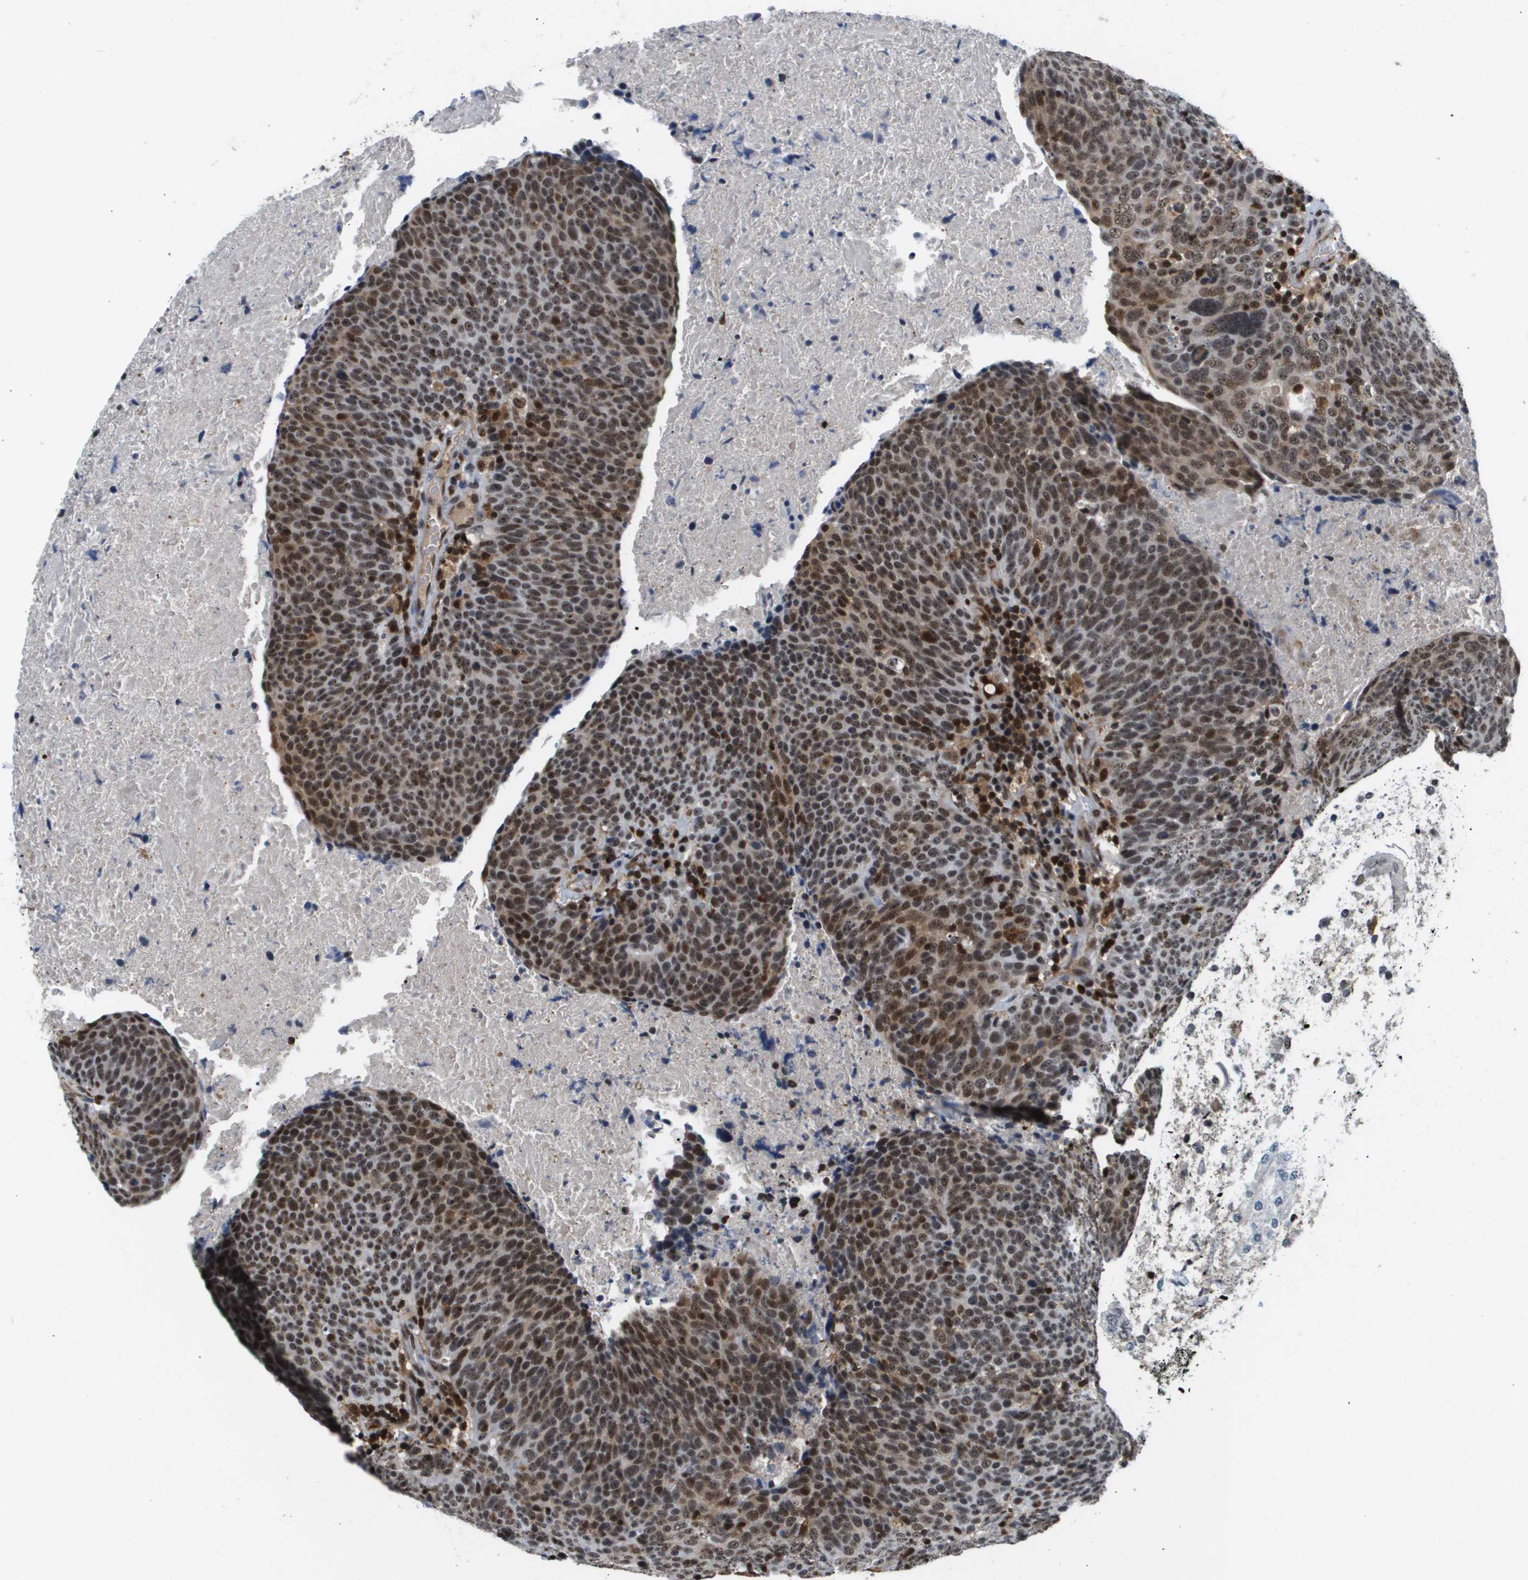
{"staining": {"intensity": "moderate", "quantity": ">75%", "location": "nuclear"}, "tissue": "head and neck cancer", "cell_type": "Tumor cells", "image_type": "cancer", "snomed": [{"axis": "morphology", "description": "Squamous cell carcinoma, NOS"}, {"axis": "morphology", "description": "Squamous cell carcinoma, metastatic, NOS"}, {"axis": "topography", "description": "Lymph node"}, {"axis": "topography", "description": "Head-Neck"}], "caption": "Immunohistochemical staining of human head and neck squamous cell carcinoma demonstrates moderate nuclear protein positivity in about >75% of tumor cells. (DAB IHC, brown staining for protein, blue staining for nuclei).", "gene": "EP400", "patient": {"sex": "male", "age": 62}}